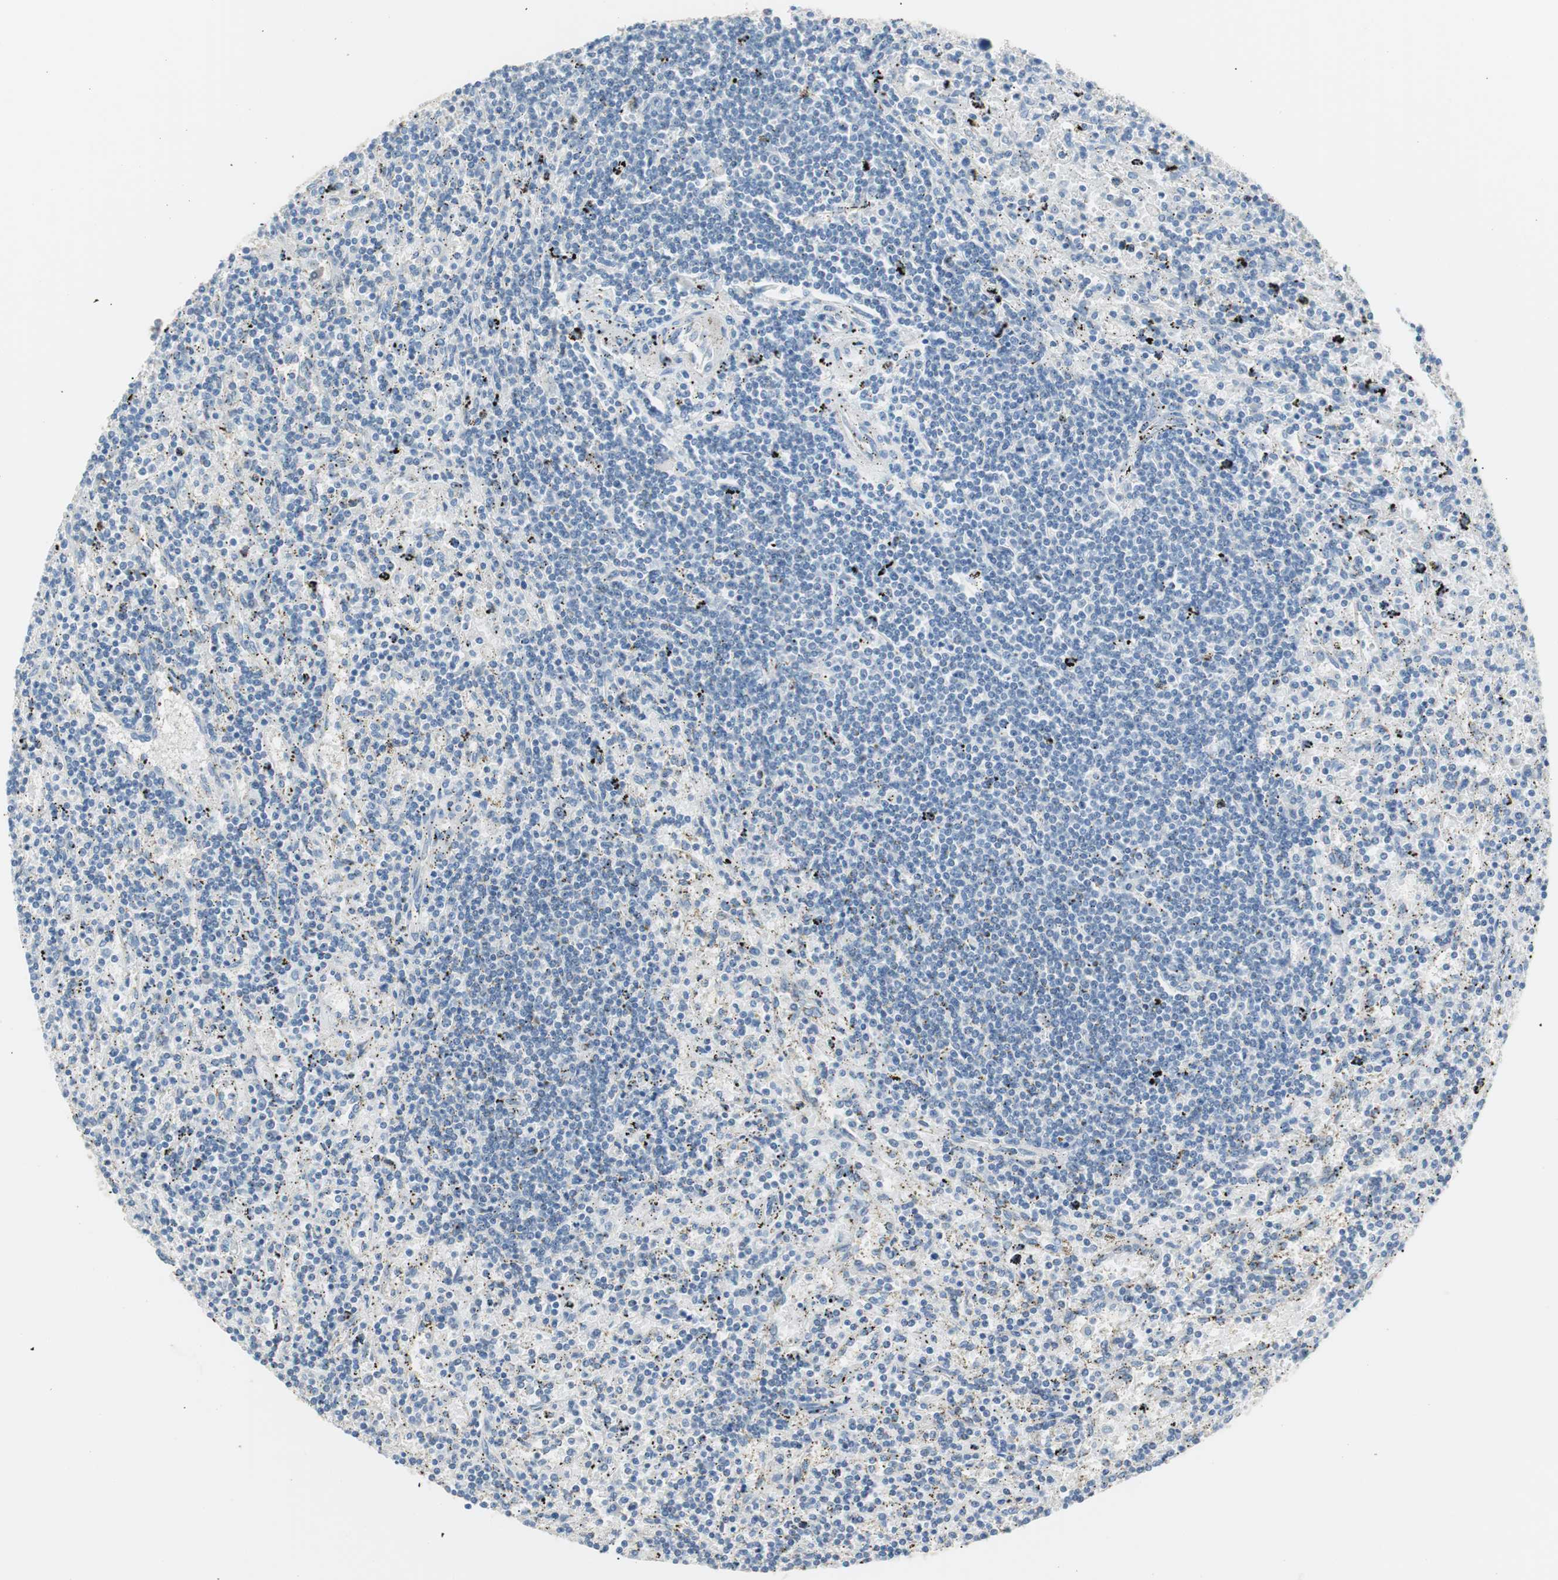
{"staining": {"intensity": "negative", "quantity": "none", "location": "none"}, "tissue": "lymphoma", "cell_type": "Tumor cells", "image_type": "cancer", "snomed": [{"axis": "morphology", "description": "Malignant lymphoma, non-Hodgkin's type, Low grade"}, {"axis": "topography", "description": "Spleen"}], "caption": "IHC of human low-grade malignant lymphoma, non-Hodgkin's type exhibits no positivity in tumor cells.", "gene": "VIL1", "patient": {"sex": "male", "age": 76}}